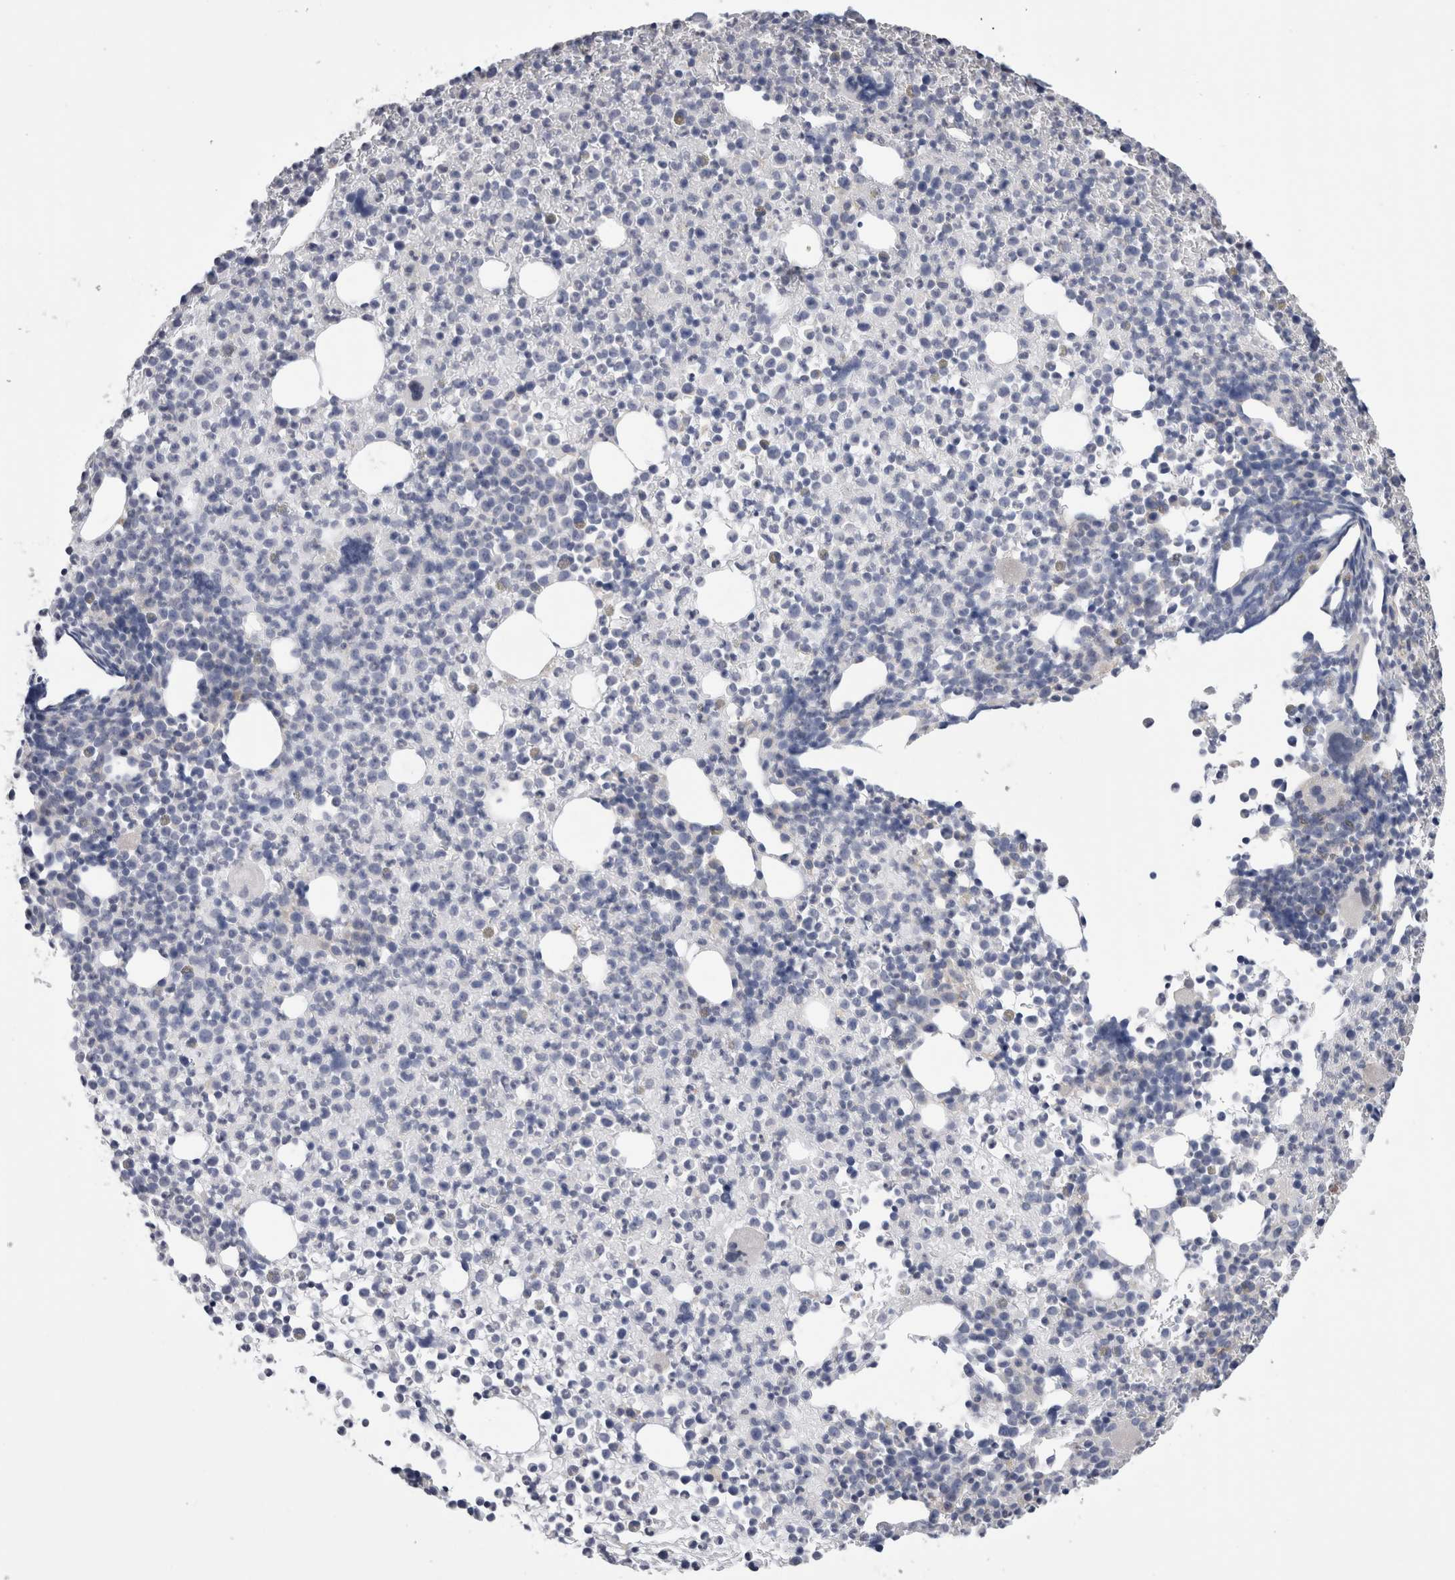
{"staining": {"intensity": "negative", "quantity": "none", "location": "none"}, "tissue": "bone marrow", "cell_type": "Hematopoietic cells", "image_type": "normal", "snomed": [{"axis": "morphology", "description": "Normal tissue, NOS"}, {"axis": "morphology", "description": "Inflammation, NOS"}, {"axis": "topography", "description": "Bone marrow"}], "caption": "Immunohistochemical staining of unremarkable human bone marrow reveals no significant staining in hematopoietic cells. (Immunohistochemistry (ihc), brightfield microscopy, high magnification).", "gene": "SCRN1", "patient": {"sex": "male", "age": 34}}